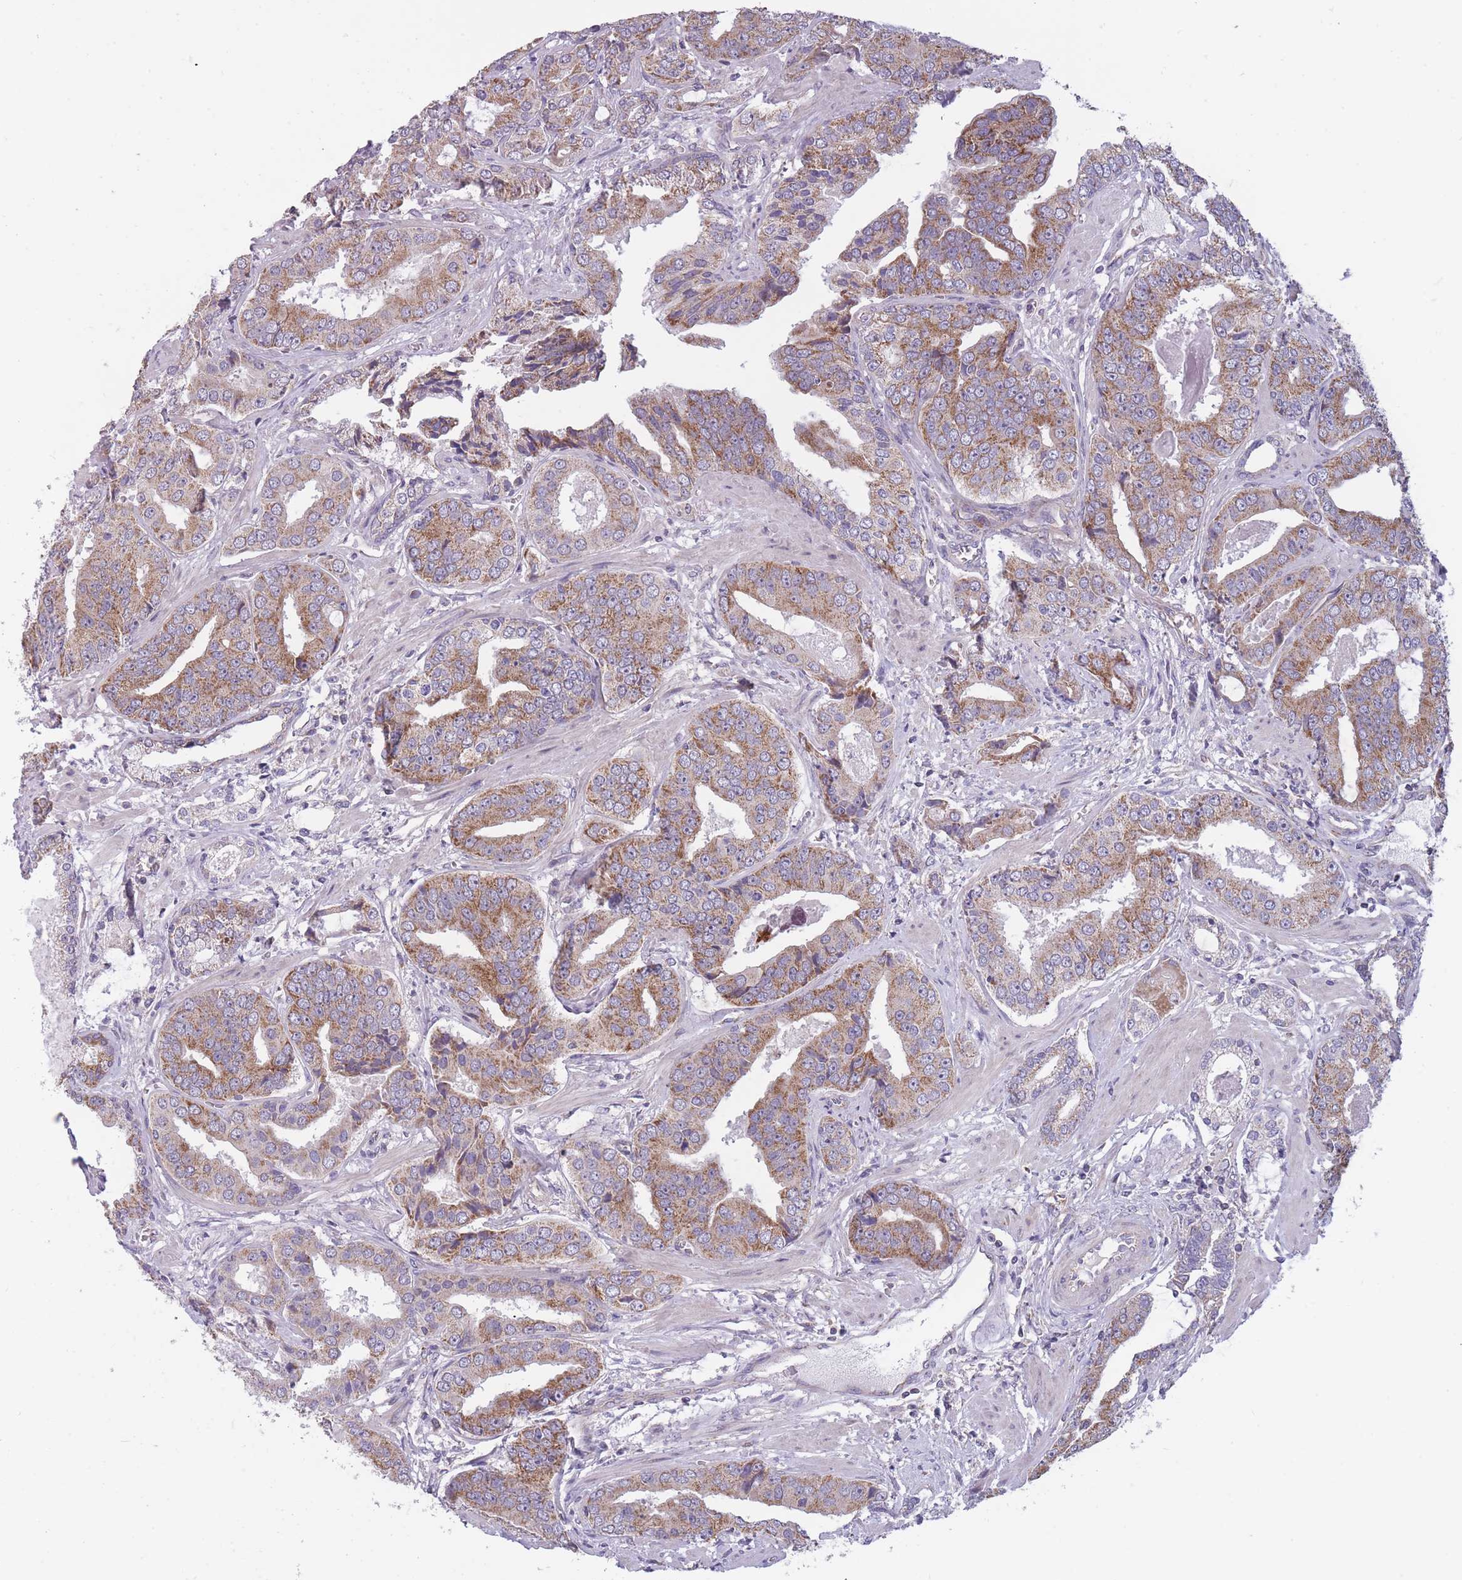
{"staining": {"intensity": "moderate", "quantity": ">75%", "location": "cytoplasmic/membranous"}, "tissue": "prostate cancer", "cell_type": "Tumor cells", "image_type": "cancer", "snomed": [{"axis": "morphology", "description": "Adenocarcinoma, High grade"}, {"axis": "topography", "description": "Prostate"}], "caption": "A histopathology image showing moderate cytoplasmic/membranous positivity in approximately >75% of tumor cells in prostate cancer (high-grade adenocarcinoma), as visualized by brown immunohistochemical staining.", "gene": "MRPS18C", "patient": {"sex": "male", "age": 71}}